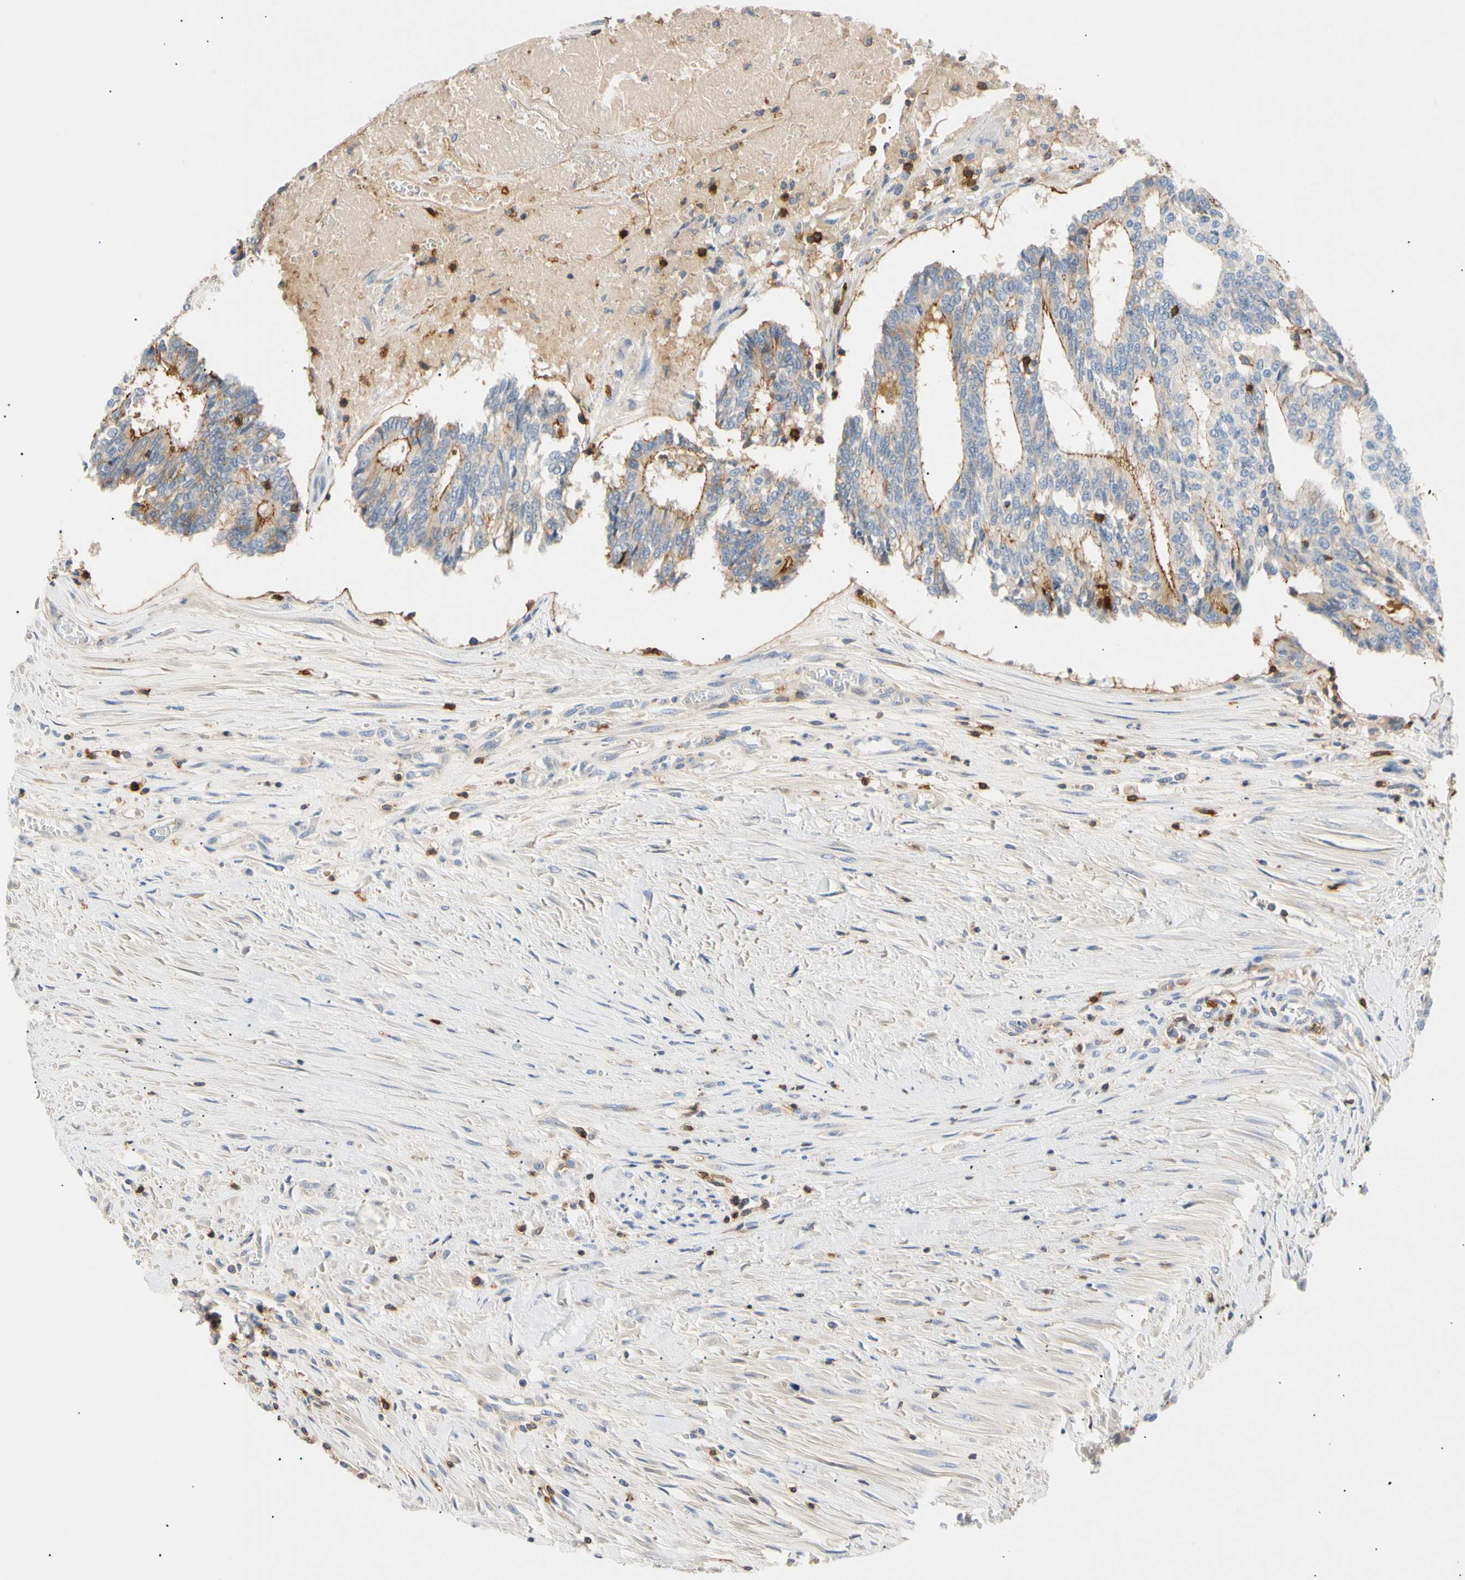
{"staining": {"intensity": "moderate", "quantity": "25%-75%", "location": "cytoplasmic/membranous"}, "tissue": "prostate cancer", "cell_type": "Tumor cells", "image_type": "cancer", "snomed": [{"axis": "morphology", "description": "Adenocarcinoma, High grade"}, {"axis": "topography", "description": "Prostate"}], "caption": "Moderate cytoplasmic/membranous positivity is present in approximately 25%-75% of tumor cells in prostate cancer.", "gene": "TNFRSF18", "patient": {"sex": "male", "age": 55}}